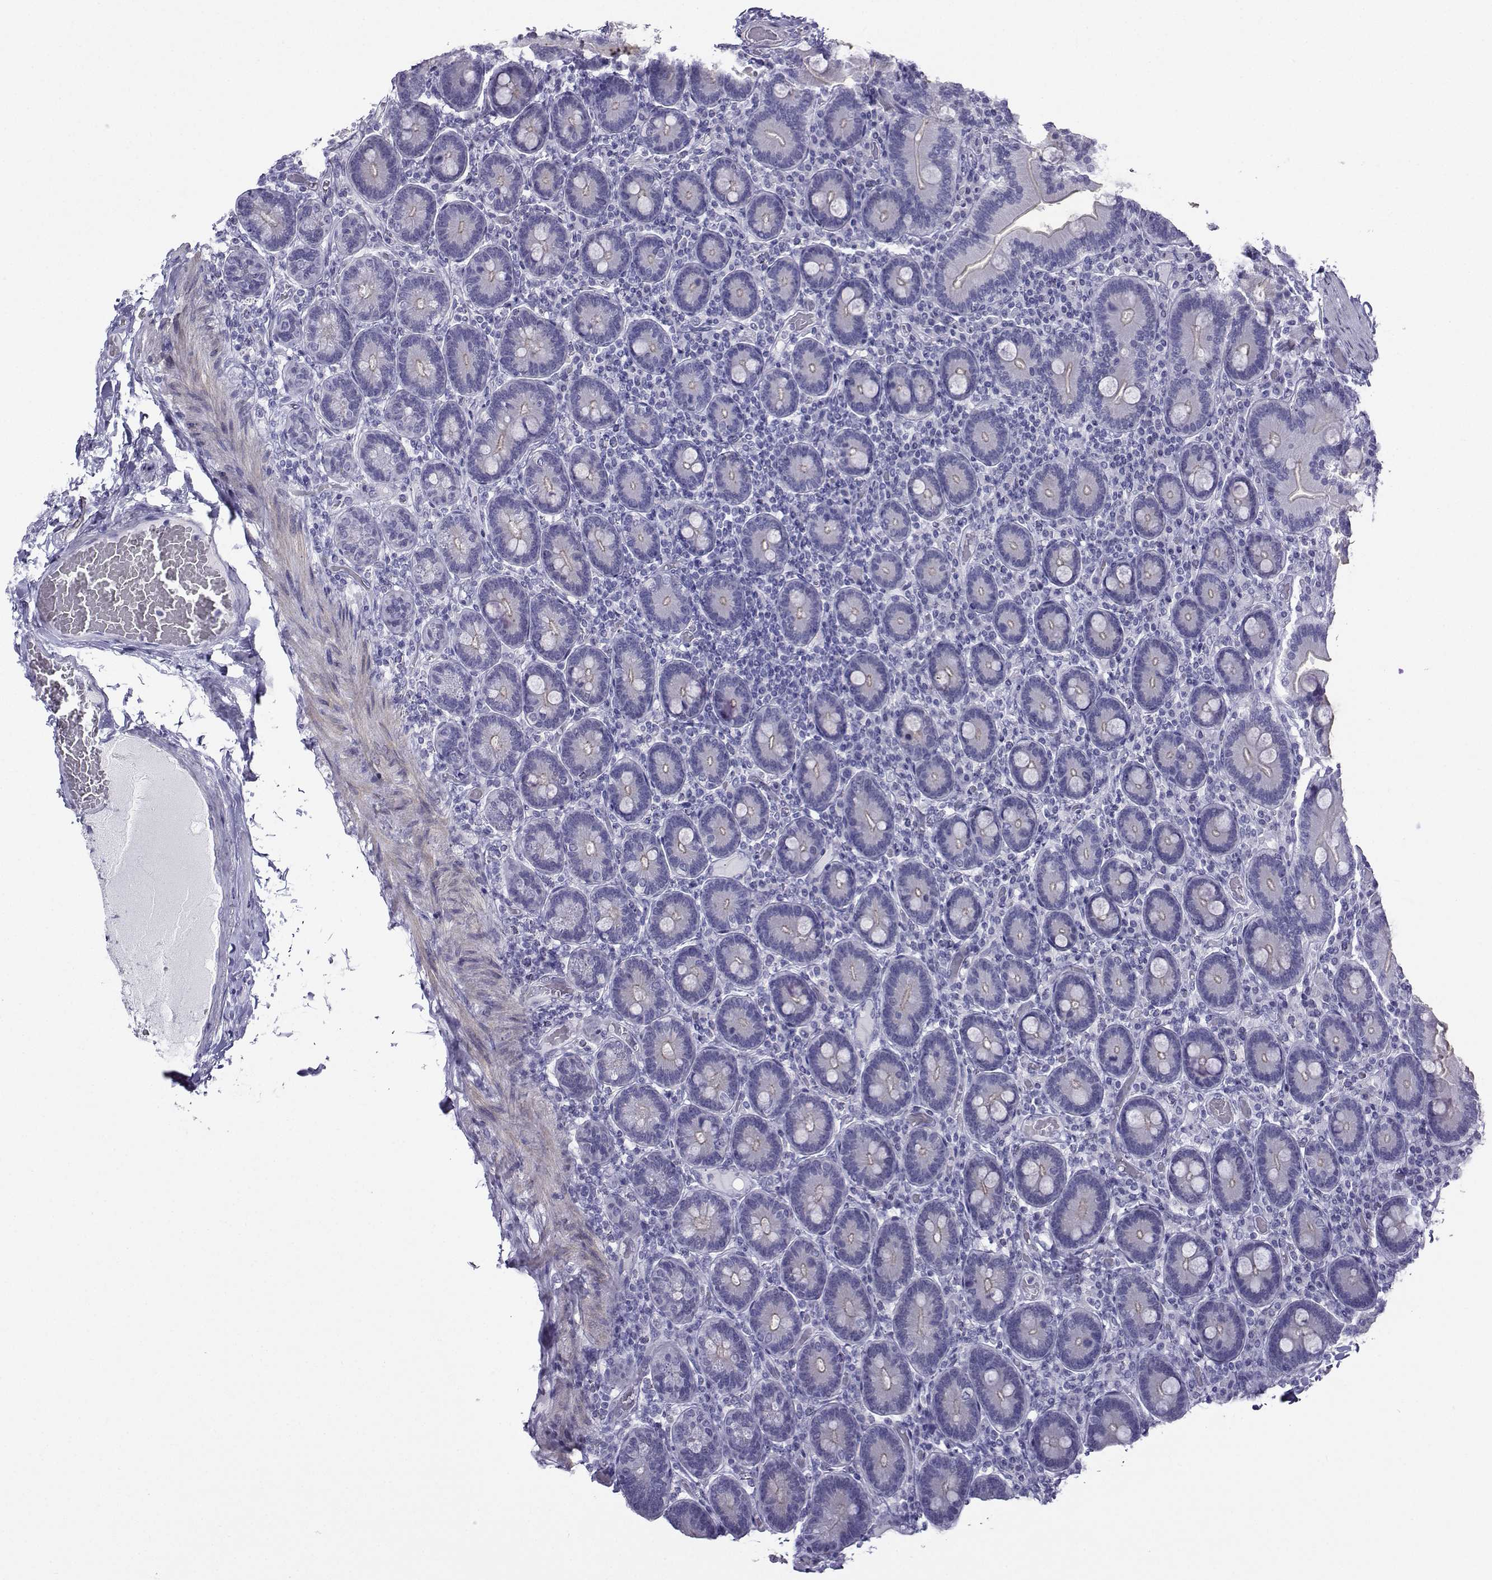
{"staining": {"intensity": "weak", "quantity": "25%-75%", "location": "cytoplasmic/membranous"}, "tissue": "duodenum", "cell_type": "Glandular cells", "image_type": "normal", "snomed": [{"axis": "morphology", "description": "Normal tissue, NOS"}, {"axis": "topography", "description": "Duodenum"}], "caption": "Weak cytoplasmic/membranous expression for a protein is appreciated in approximately 25%-75% of glandular cells of normal duodenum using immunohistochemistry (IHC).", "gene": "KIF17", "patient": {"sex": "female", "age": 62}}